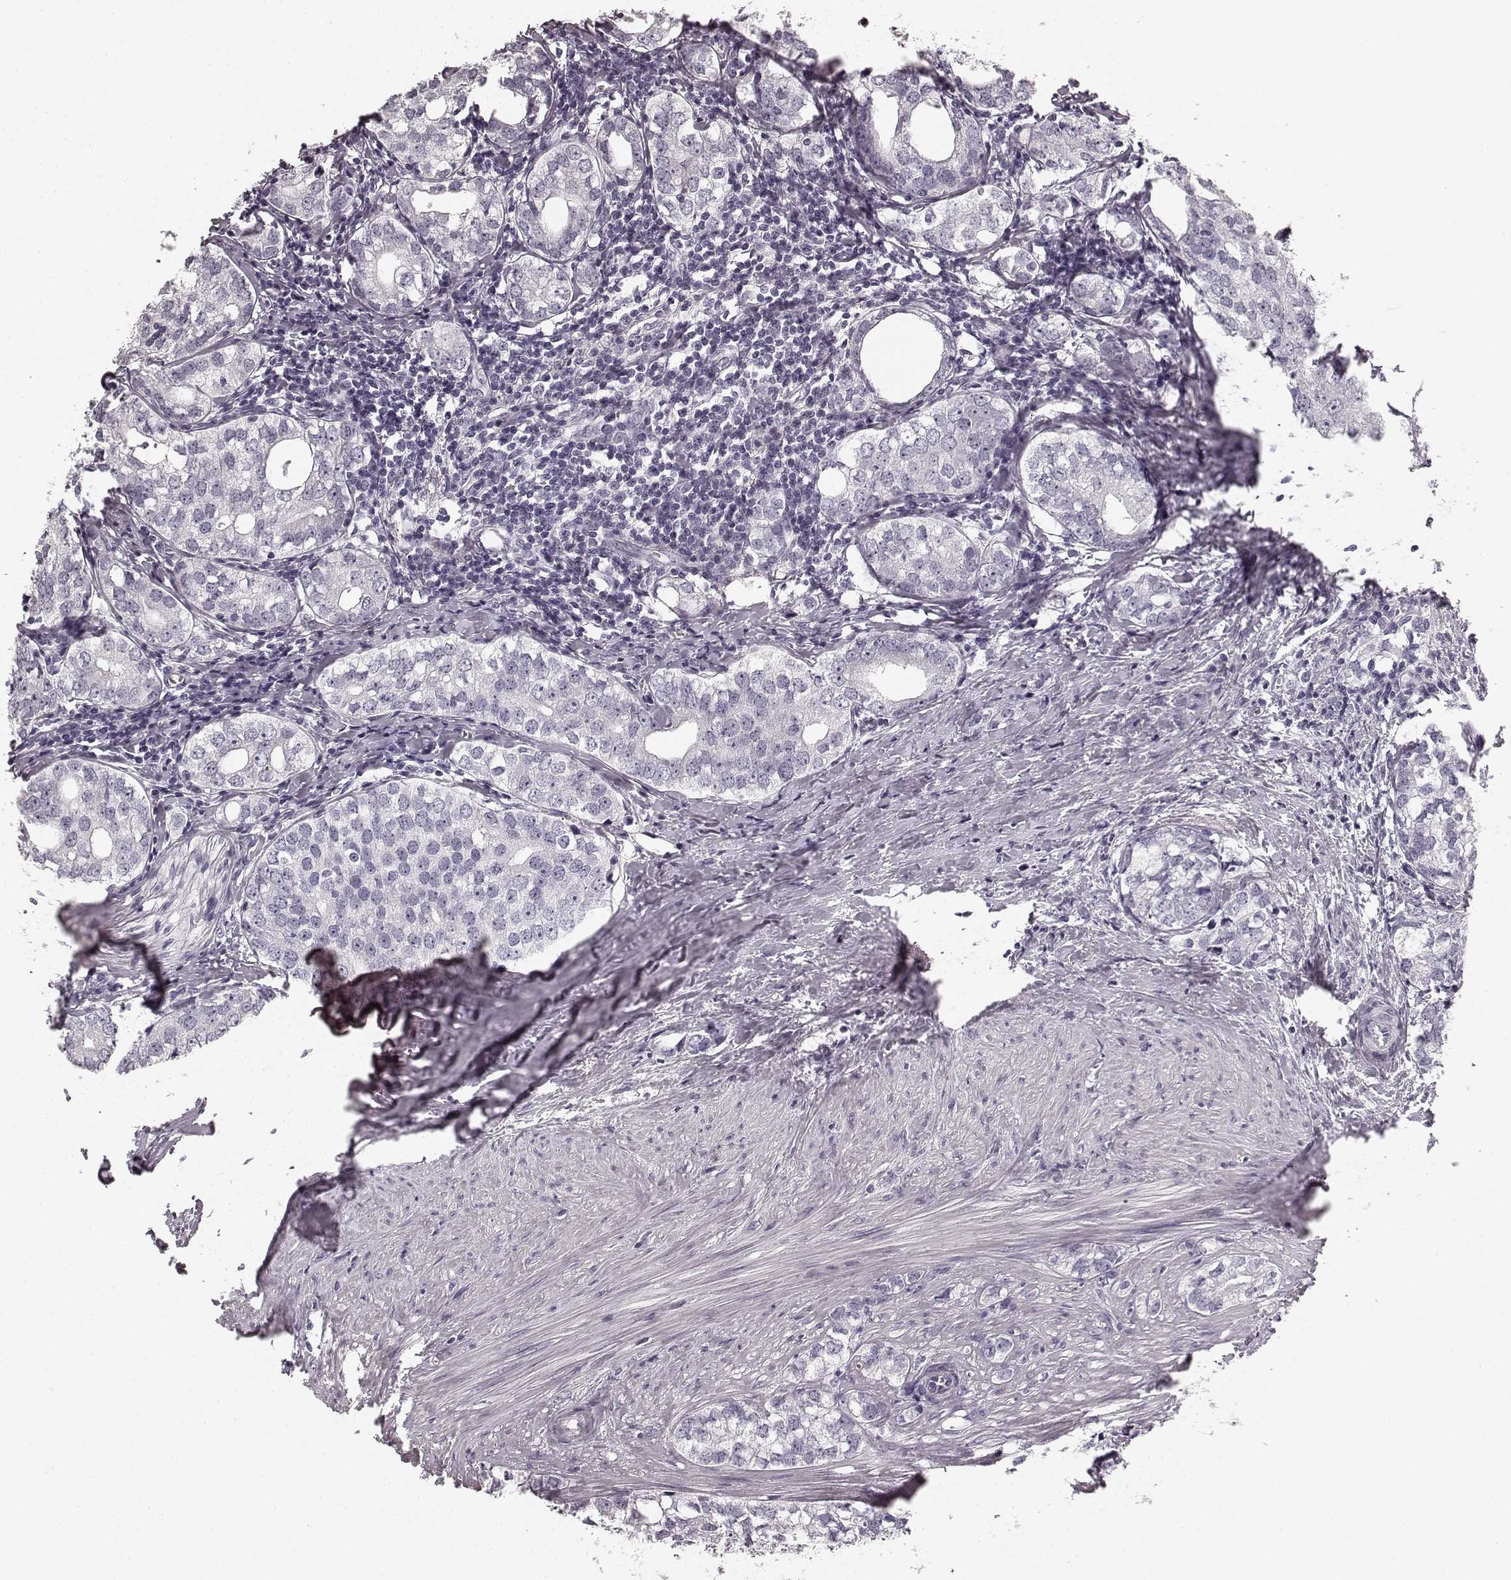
{"staining": {"intensity": "negative", "quantity": "none", "location": "none"}, "tissue": "prostate cancer", "cell_type": "Tumor cells", "image_type": "cancer", "snomed": [{"axis": "morphology", "description": "Adenocarcinoma, NOS"}, {"axis": "topography", "description": "Prostate and seminal vesicle, NOS"}], "caption": "An image of adenocarcinoma (prostate) stained for a protein displays no brown staining in tumor cells.", "gene": "TMPRSS15", "patient": {"sex": "male", "age": 63}}